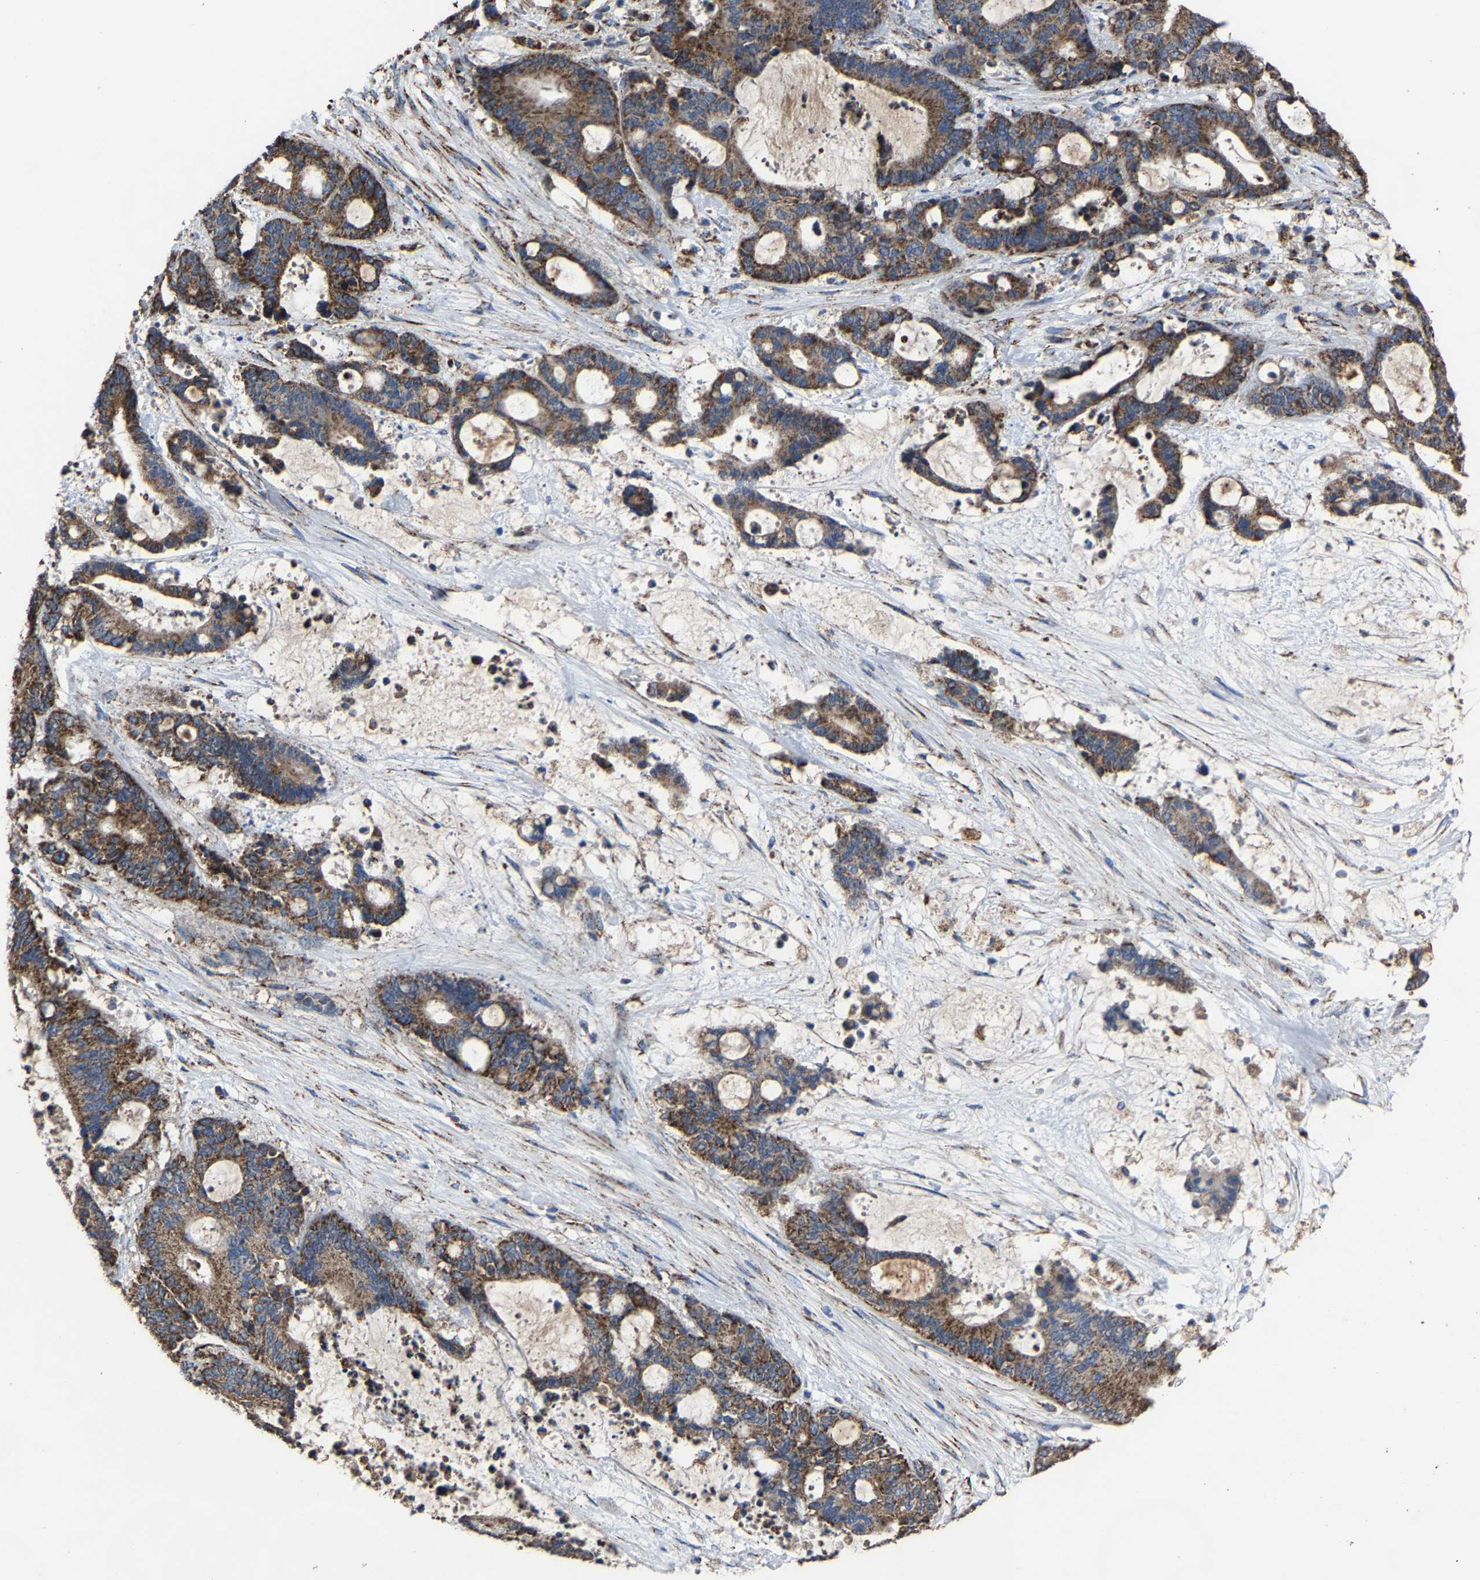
{"staining": {"intensity": "moderate", "quantity": ">75%", "location": "cytoplasmic/membranous"}, "tissue": "liver cancer", "cell_type": "Tumor cells", "image_type": "cancer", "snomed": [{"axis": "morphology", "description": "Normal tissue, NOS"}, {"axis": "morphology", "description": "Cholangiocarcinoma"}, {"axis": "topography", "description": "Liver"}, {"axis": "topography", "description": "Peripheral nerve tissue"}], "caption": "The immunohistochemical stain labels moderate cytoplasmic/membranous staining in tumor cells of cholangiocarcinoma (liver) tissue. (brown staining indicates protein expression, while blue staining denotes nuclei).", "gene": "NDUFV3", "patient": {"sex": "female", "age": 73}}